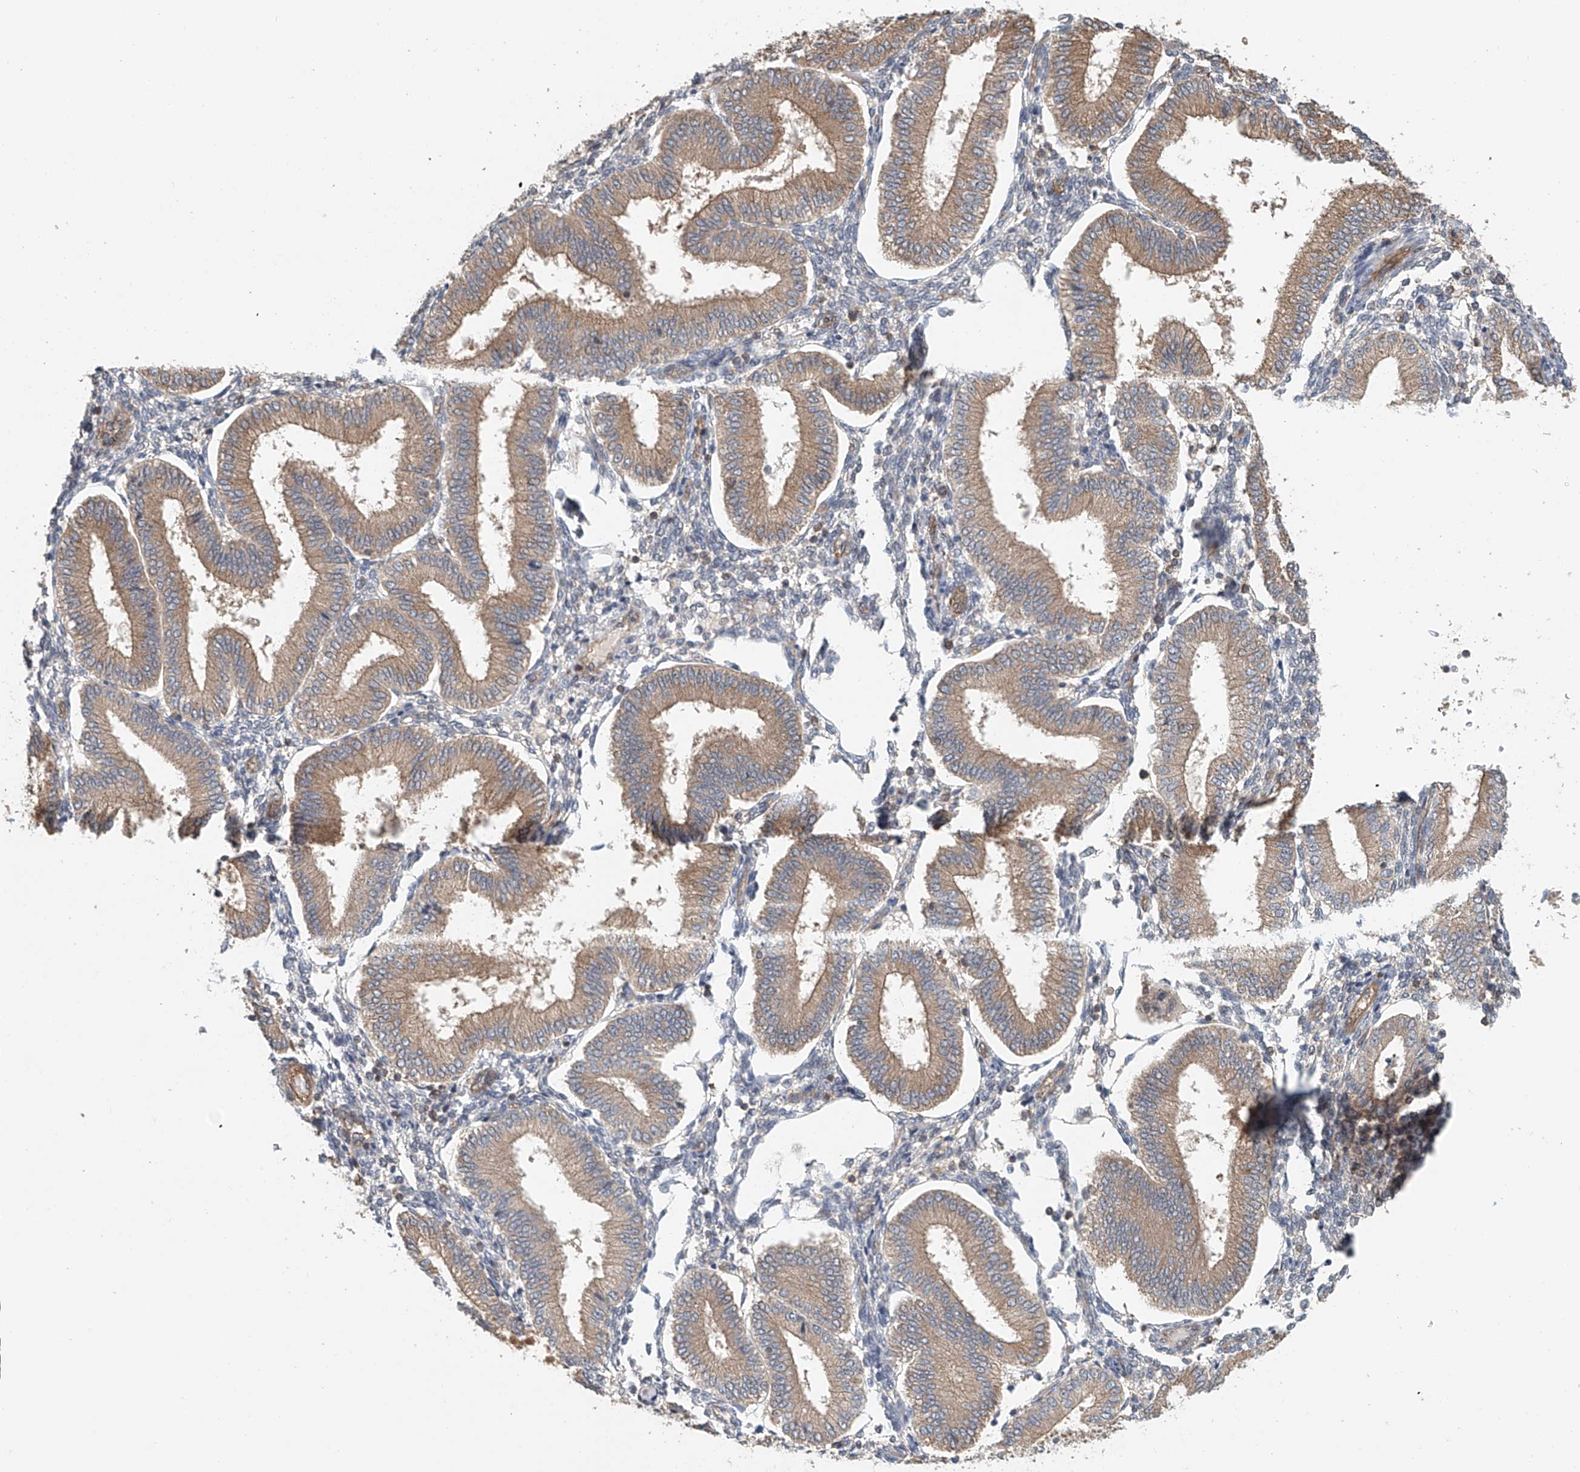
{"staining": {"intensity": "negative", "quantity": "none", "location": "none"}, "tissue": "endometrium", "cell_type": "Cells in endometrial stroma", "image_type": "normal", "snomed": [{"axis": "morphology", "description": "Normal tissue, NOS"}, {"axis": "topography", "description": "Endometrium"}], "caption": "Endometrium stained for a protein using immunohistochemistry demonstrates no expression cells in endometrial stroma.", "gene": "FRYL", "patient": {"sex": "female", "age": 39}}